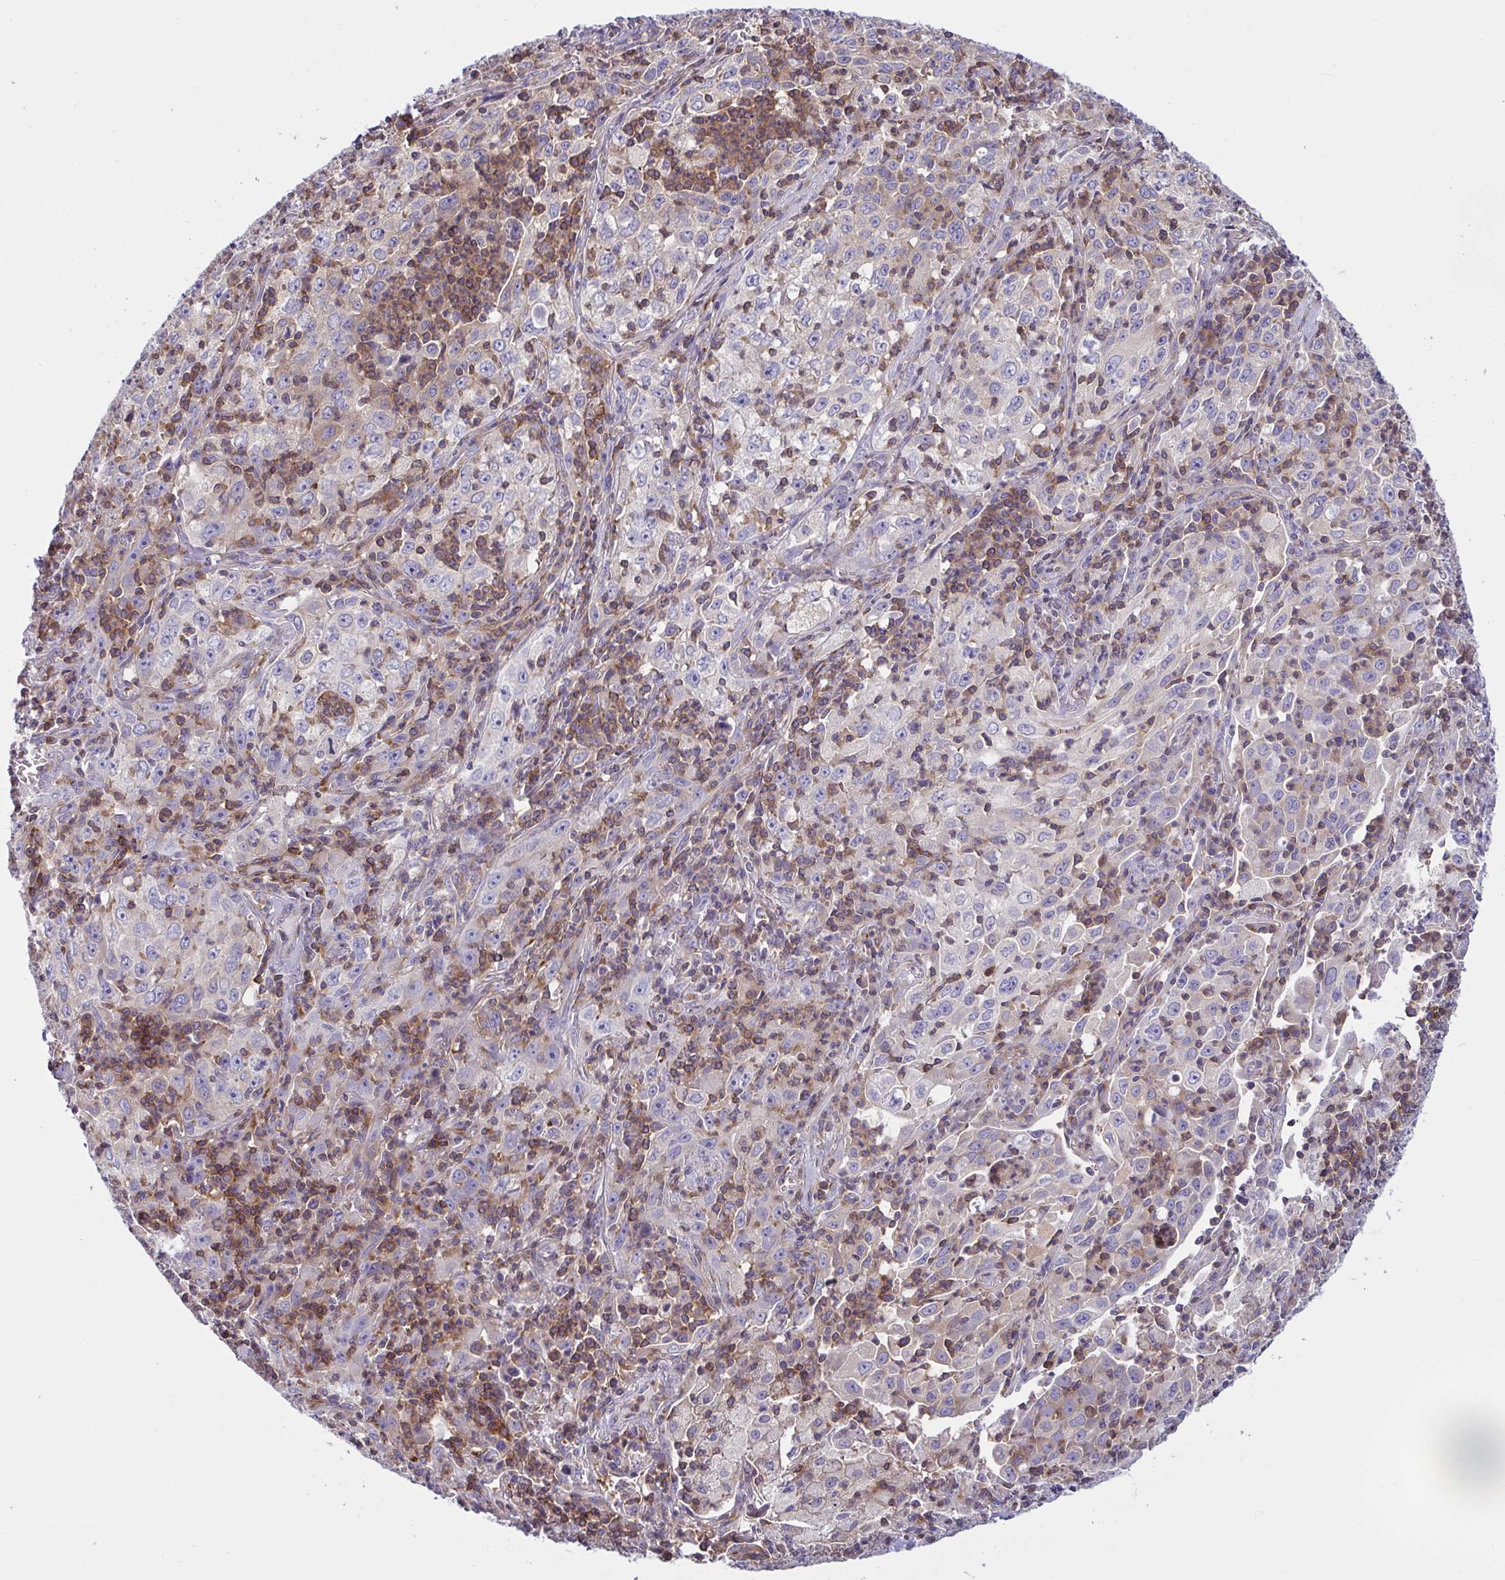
{"staining": {"intensity": "negative", "quantity": "none", "location": "none"}, "tissue": "lung cancer", "cell_type": "Tumor cells", "image_type": "cancer", "snomed": [{"axis": "morphology", "description": "Squamous cell carcinoma, NOS"}, {"axis": "topography", "description": "Lung"}], "caption": "Lung cancer was stained to show a protein in brown. There is no significant expression in tumor cells.", "gene": "TSC22D3", "patient": {"sex": "male", "age": 71}}